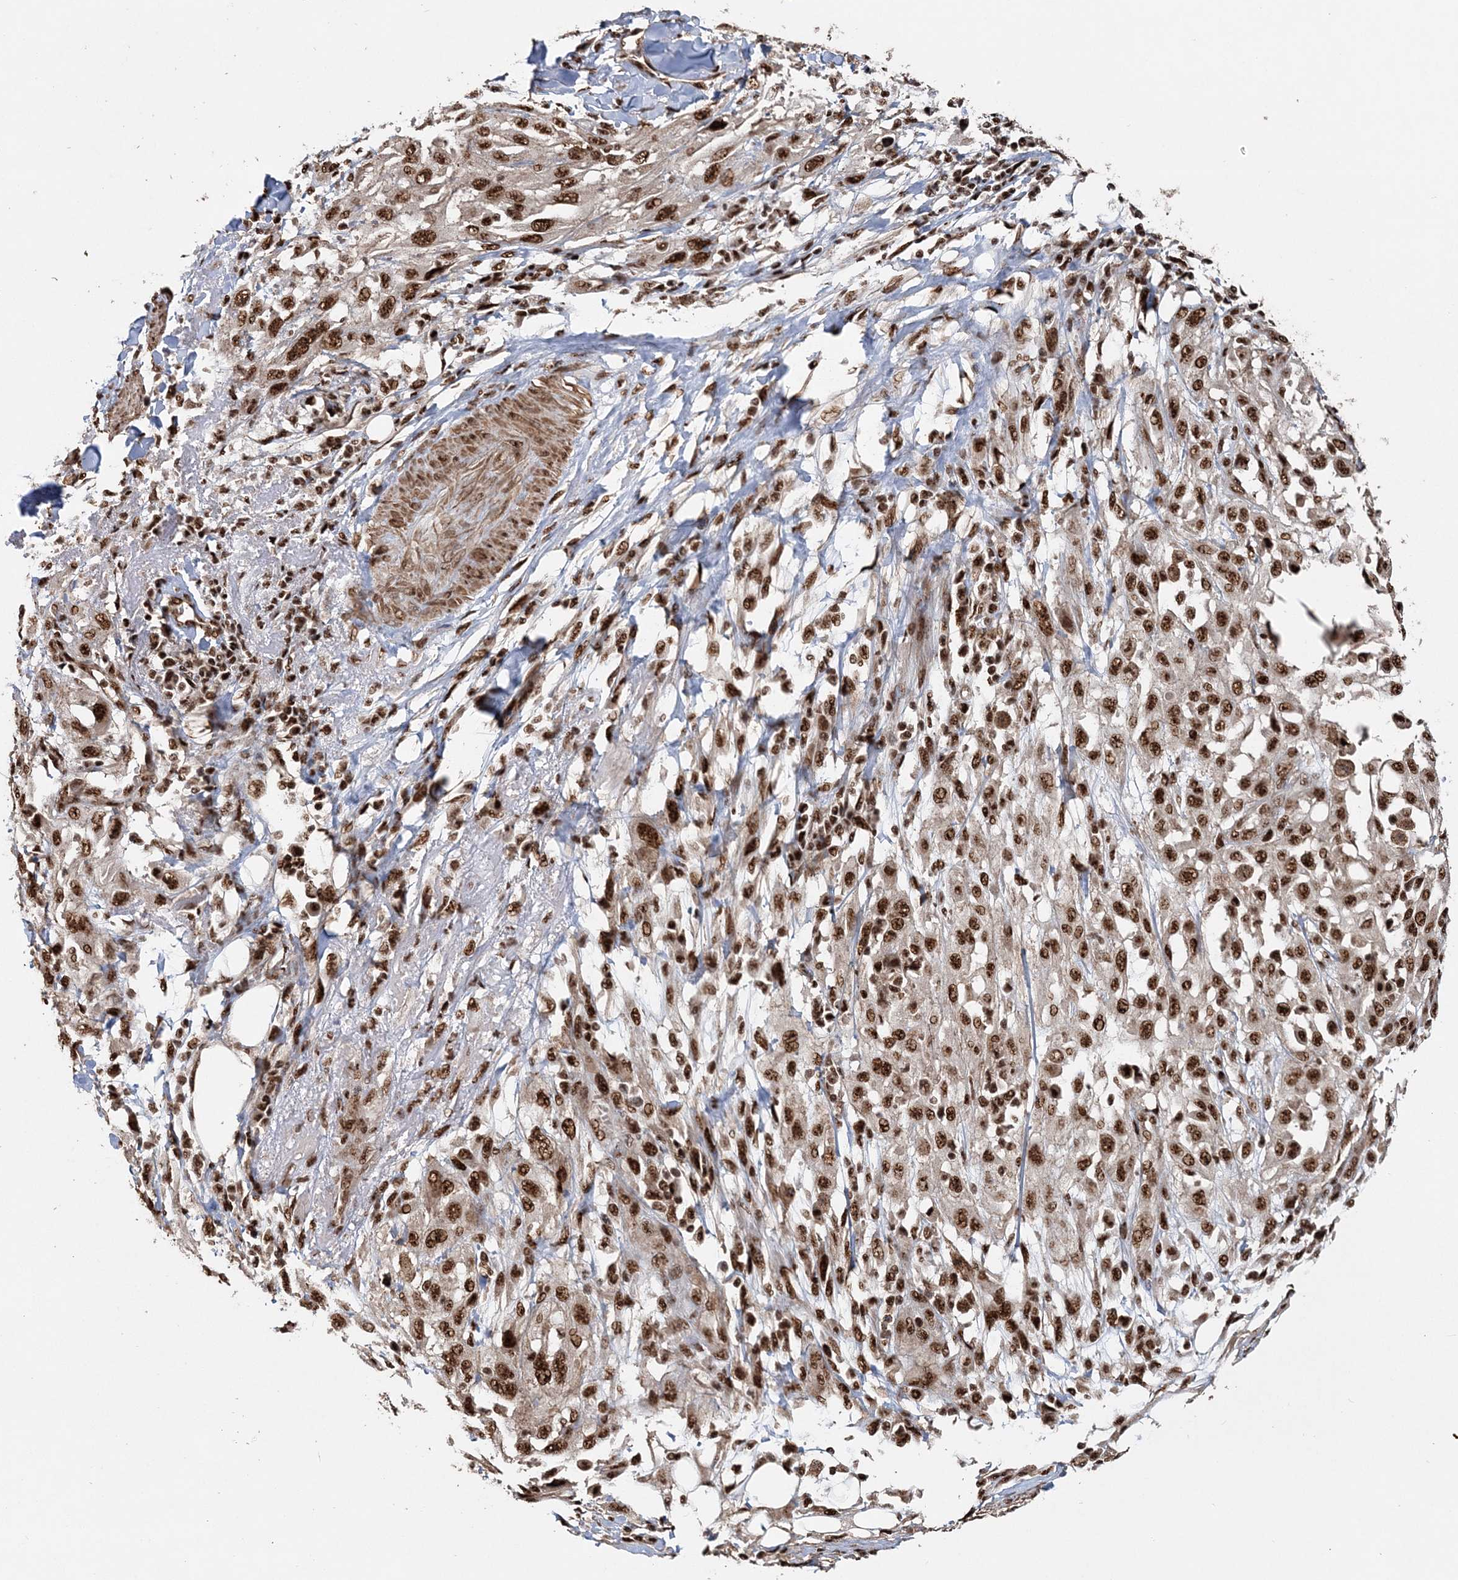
{"staining": {"intensity": "strong", "quantity": ">75%", "location": "nuclear"}, "tissue": "skin cancer", "cell_type": "Tumor cells", "image_type": "cancer", "snomed": [{"axis": "morphology", "description": "Squamous cell carcinoma, NOS"}, {"axis": "topography", "description": "Skin"}], "caption": "A brown stain shows strong nuclear staining of a protein in human skin cancer tumor cells. The protein of interest is stained brown, and the nuclei are stained in blue (DAB IHC with brightfield microscopy, high magnification).", "gene": "EXOSC8", "patient": {"sex": "male", "age": 75}}